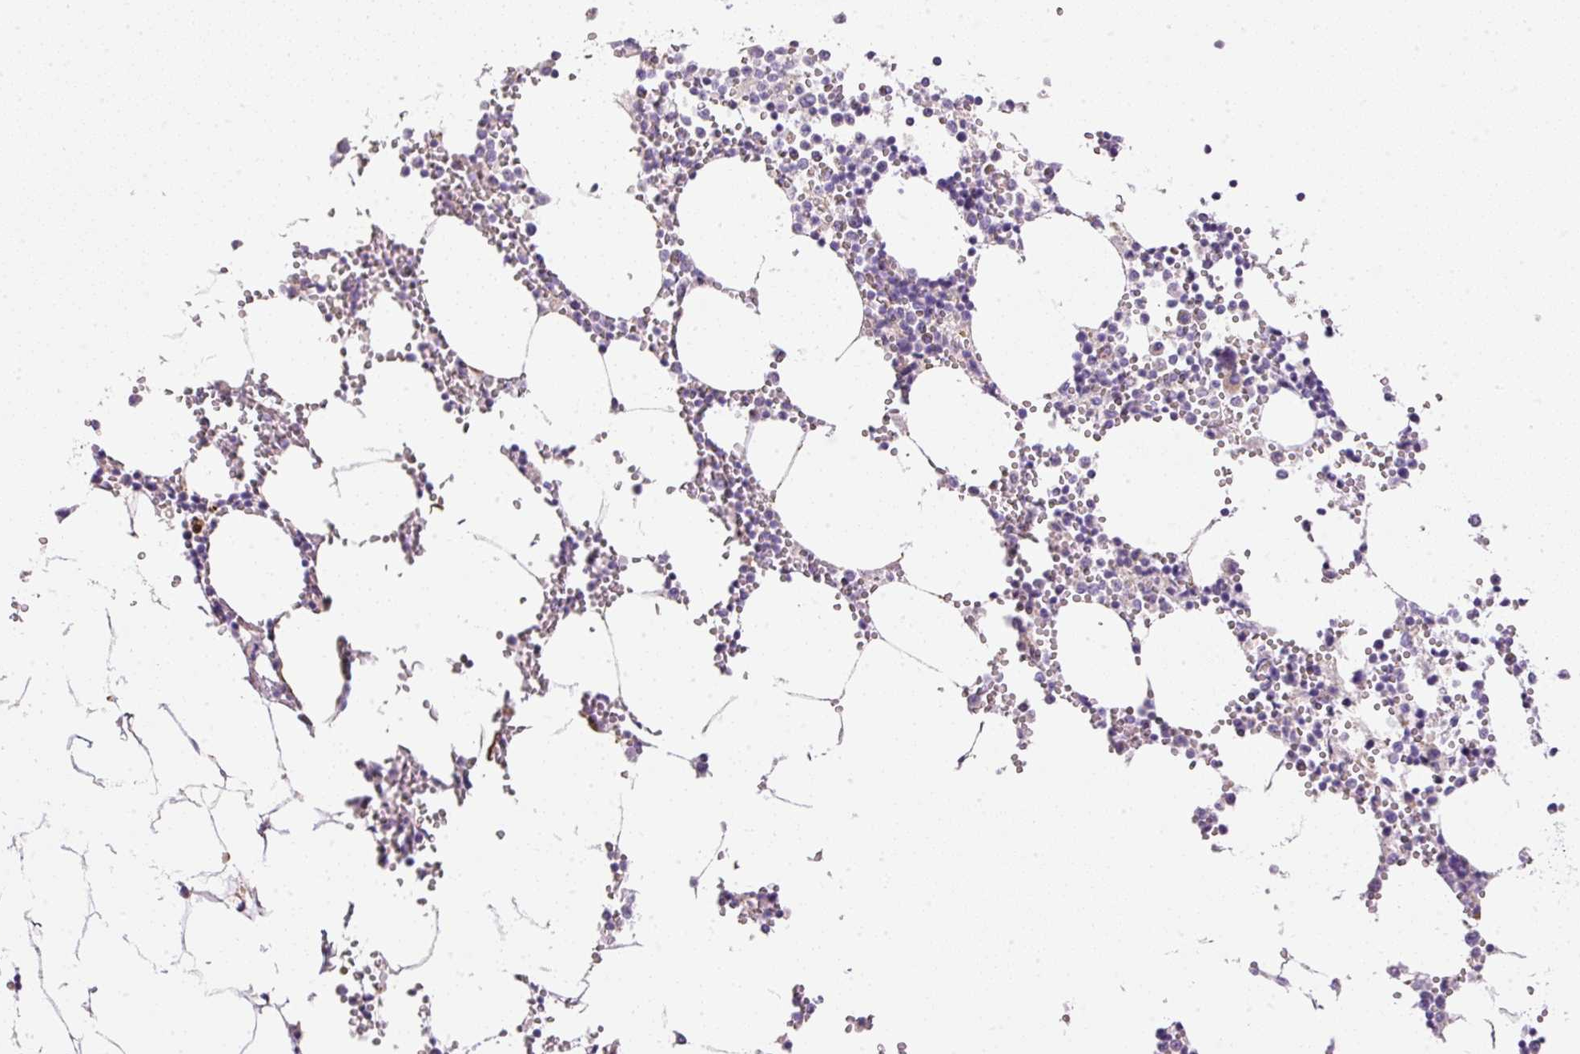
{"staining": {"intensity": "strong", "quantity": "<25%", "location": "cytoplasmic/membranous"}, "tissue": "bone marrow", "cell_type": "Hematopoietic cells", "image_type": "normal", "snomed": [{"axis": "morphology", "description": "Normal tissue, NOS"}, {"axis": "topography", "description": "Bone marrow"}], "caption": "Normal bone marrow was stained to show a protein in brown. There is medium levels of strong cytoplasmic/membranous positivity in approximately <25% of hematopoietic cells. (DAB (3,3'-diaminobenzidine) = brown stain, brightfield microscopy at high magnification).", "gene": "KPNA5", "patient": {"sex": "male", "age": 54}}